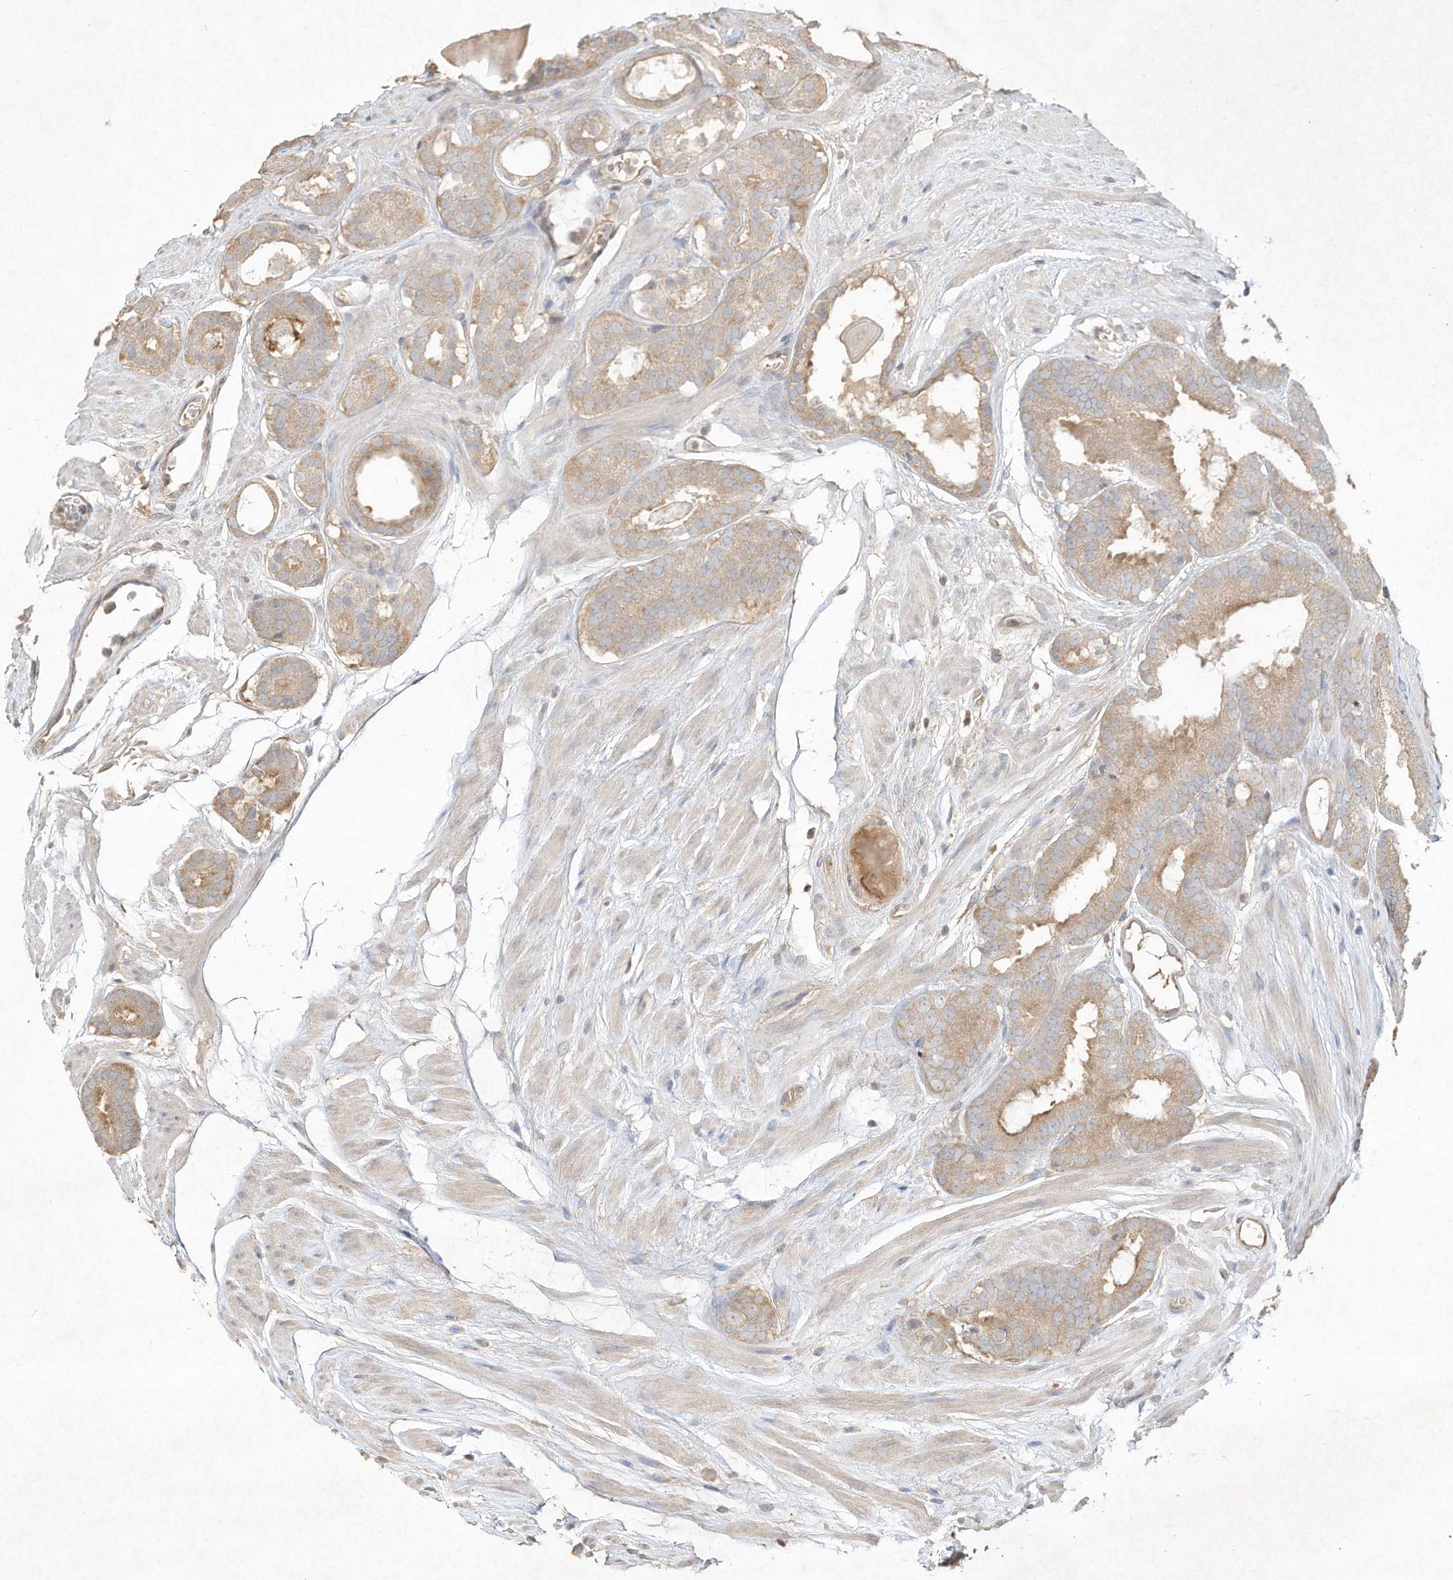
{"staining": {"intensity": "weak", "quantity": ">75%", "location": "cytoplasmic/membranous"}, "tissue": "prostate cancer", "cell_type": "Tumor cells", "image_type": "cancer", "snomed": [{"axis": "morphology", "description": "Adenocarcinoma, Low grade"}, {"axis": "topography", "description": "Prostate"}], "caption": "This is a micrograph of immunohistochemistry staining of prostate cancer (low-grade adenocarcinoma), which shows weak staining in the cytoplasmic/membranous of tumor cells.", "gene": "DYNC1I2", "patient": {"sex": "male", "age": 69}}